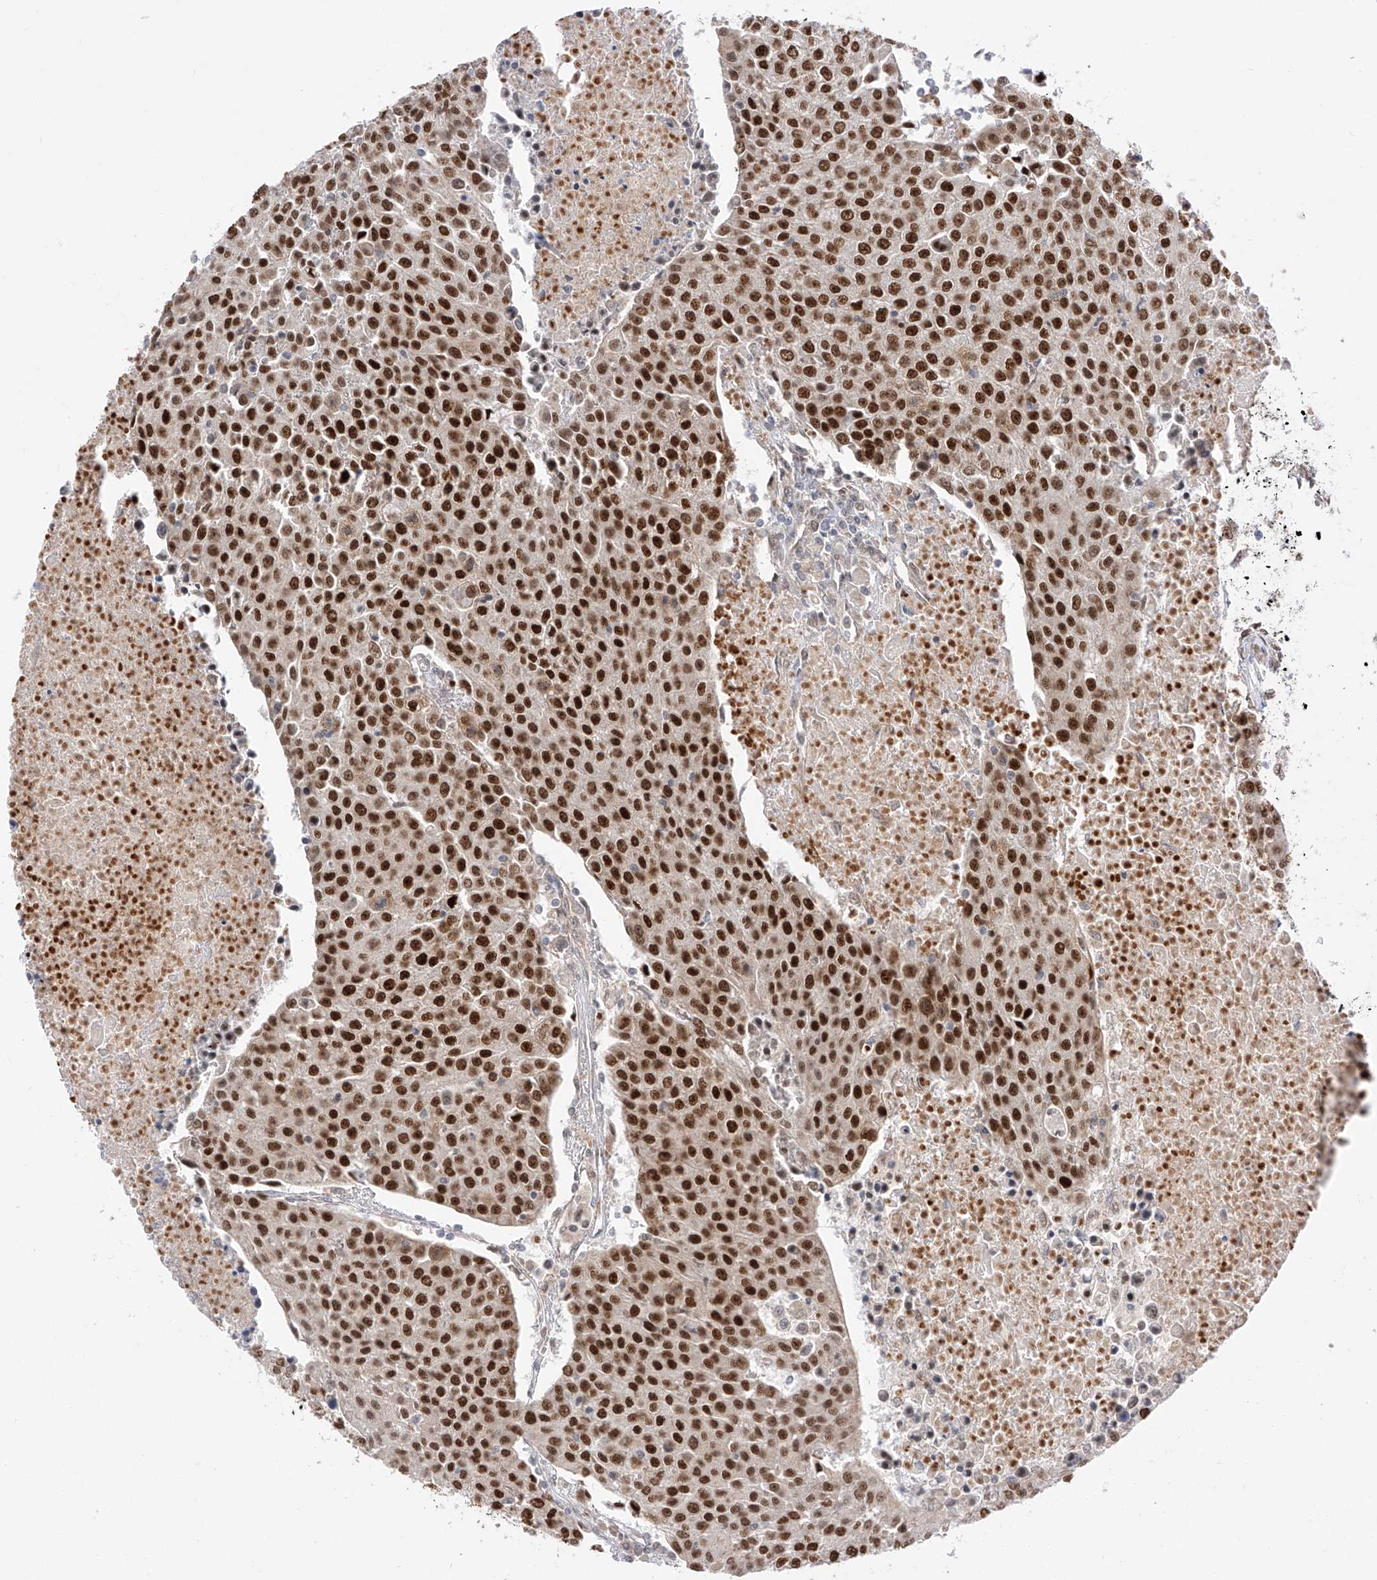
{"staining": {"intensity": "strong", "quantity": ">75%", "location": "nuclear"}, "tissue": "urothelial cancer", "cell_type": "Tumor cells", "image_type": "cancer", "snomed": [{"axis": "morphology", "description": "Urothelial carcinoma, High grade"}, {"axis": "topography", "description": "Urinary bladder"}], "caption": "Brown immunohistochemical staining in urothelial cancer displays strong nuclear staining in about >75% of tumor cells.", "gene": "POGK", "patient": {"sex": "female", "age": 85}}